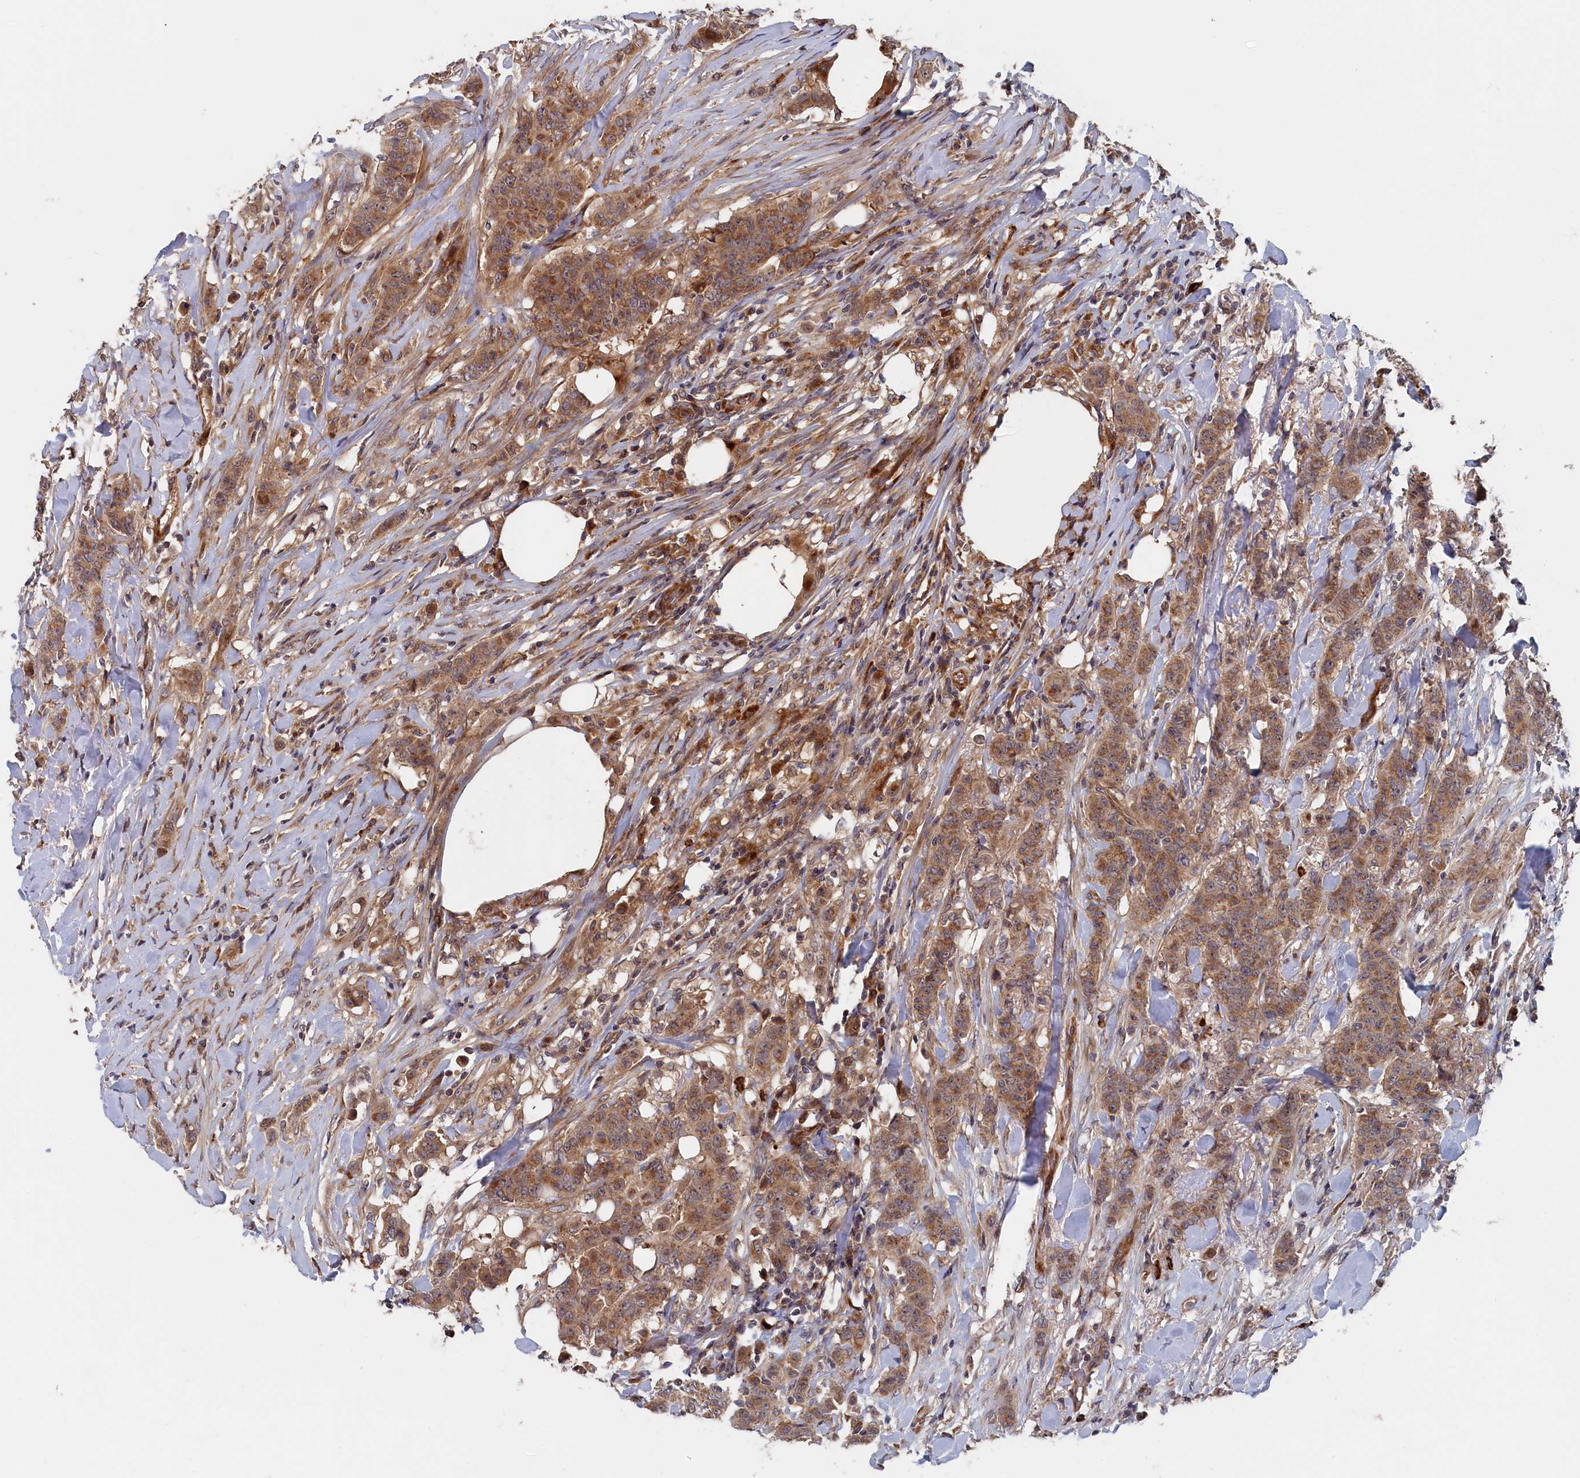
{"staining": {"intensity": "moderate", "quantity": ">75%", "location": "cytoplasmic/membranous"}, "tissue": "breast cancer", "cell_type": "Tumor cells", "image_type": "cancer", "snomed": [{"axis": "morphology", "description": "Duct carcinoma"}, {"axis": "topography", "description": "Breast"}], "caption": "Immunohistochemical staining of breast cancer displays moderate cytoplasmic/membranous protein positivity in approximately >75% of tumor cells.", "gene": "TRAPPC2L", "patient": {"sex": "female", "age": 40}}